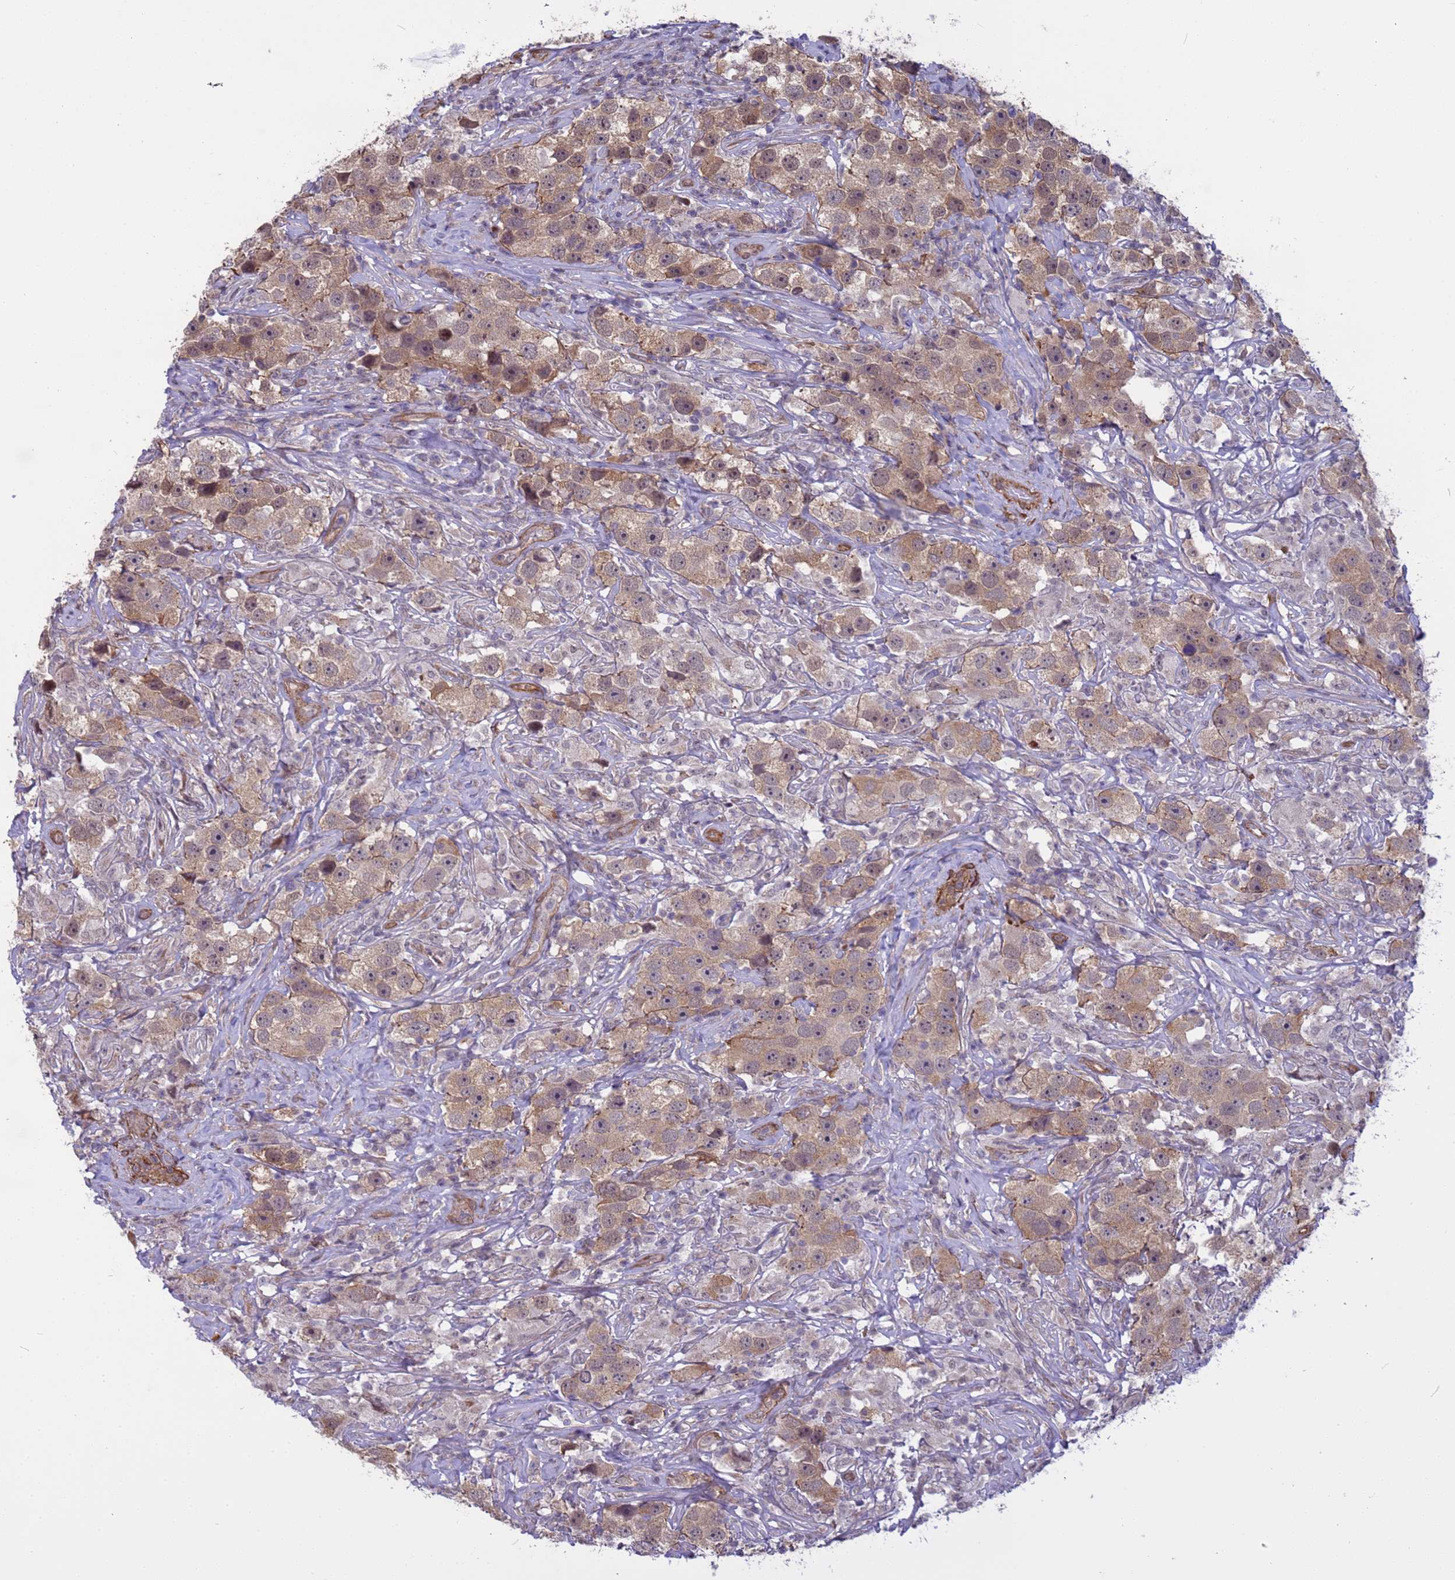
{"staining": {"intensity": "weak", "quantity": ">75%", "location": "cytoplasmic/membranous"}, "tissue": "testis cancer", "cell_type": "Tumor cells", "image_type": "cancer", "snomed": [{"axis": "morphology", "description": "Seminoma, NOS"}, {"axis": "topography", "description": "Testis"}], "caption": "Immunohistochemistry of testis seminoma shows low levels of weak cytoplasmic/membranous expression in about >75% of tumor cells.", "gene": "ITGB4", "patient": {"sex": "male", "age": 49}}